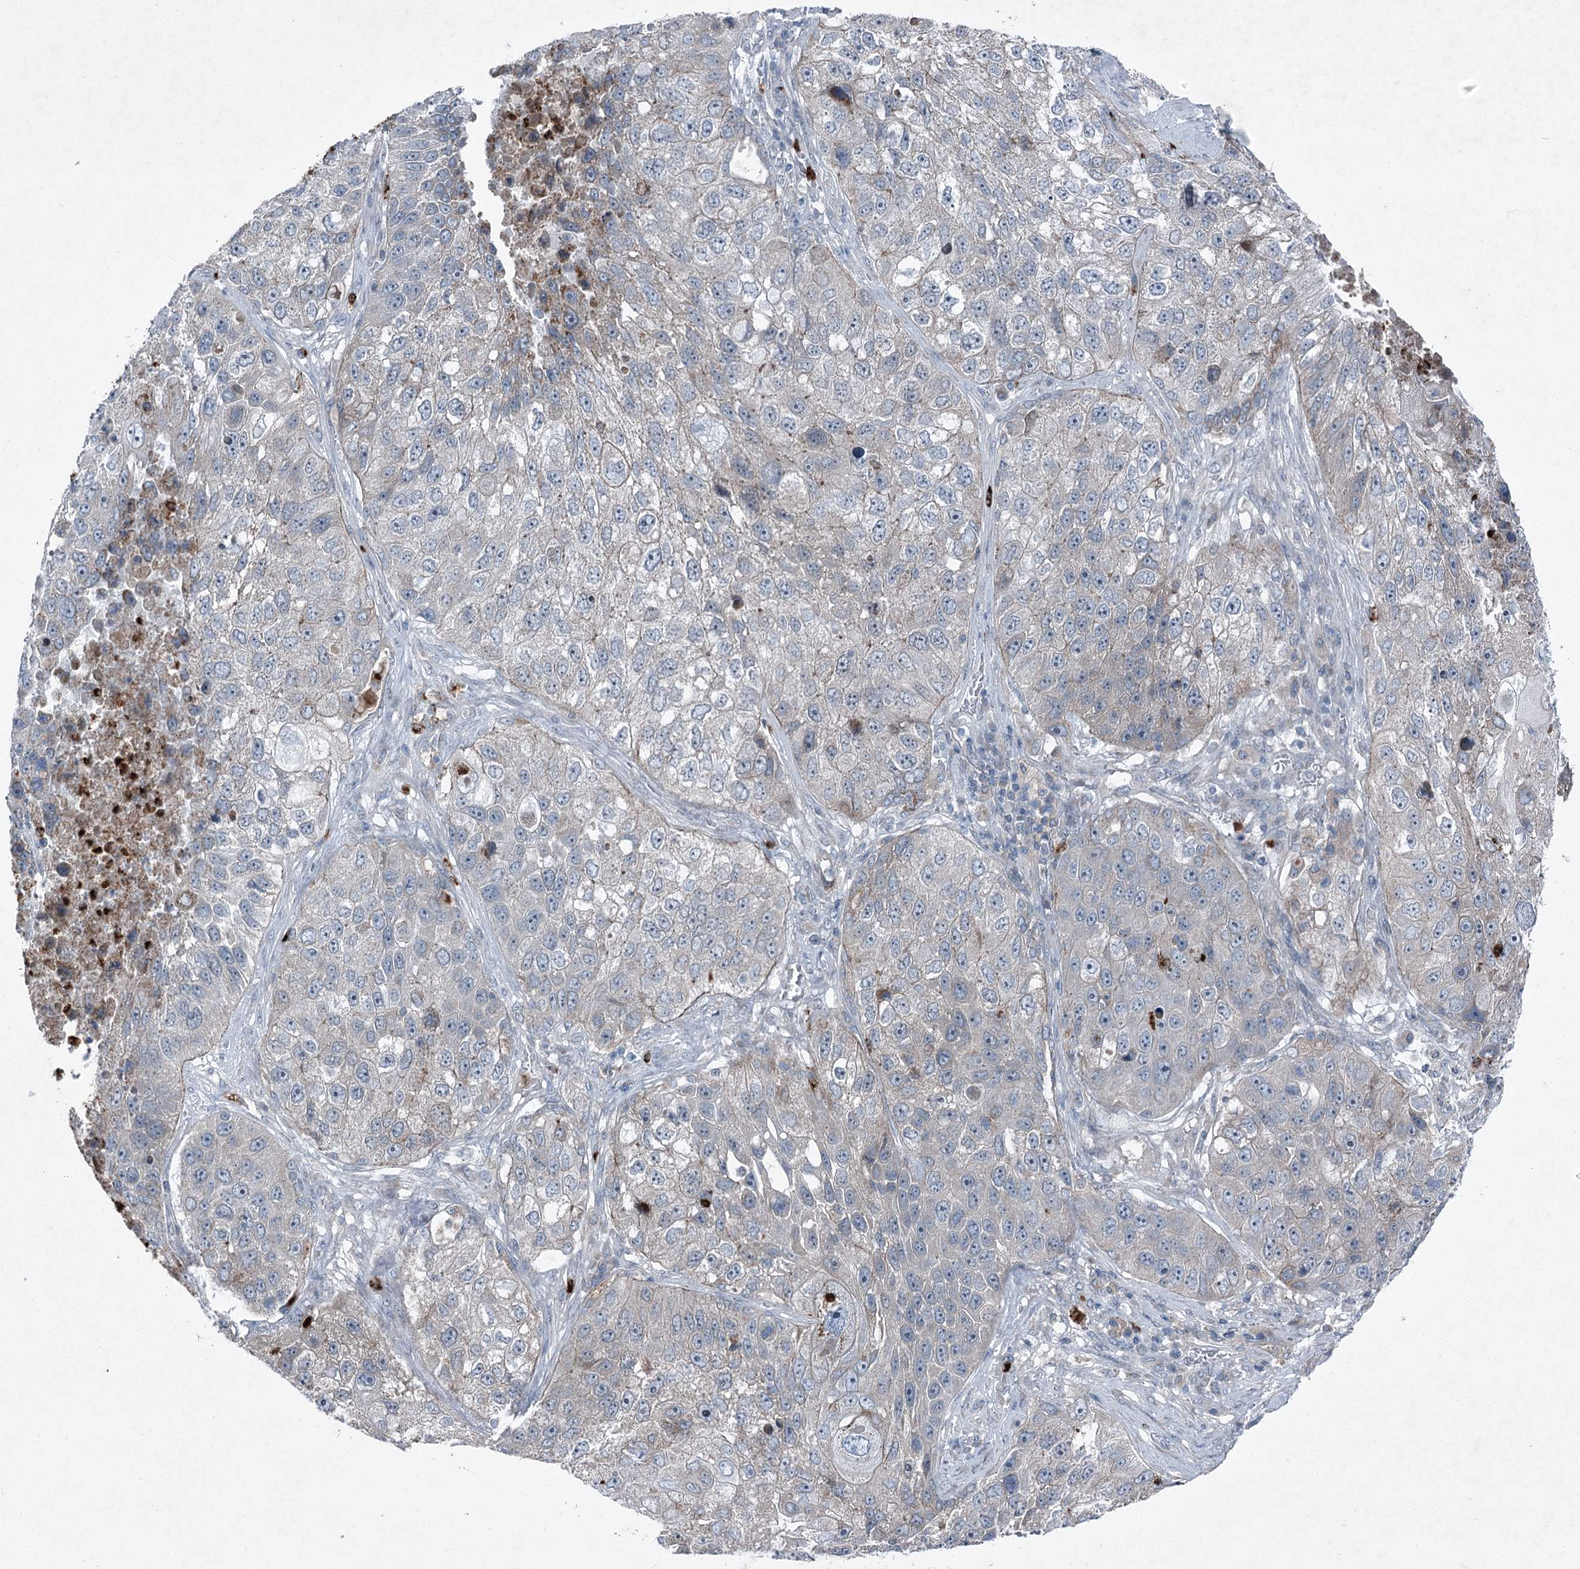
{"staining": {"intensity": "negative", "quantity": "none", "location": "none"}, "tissue": "lung cancer", "cell_type": "Tumor cells", "image_type": "cancer", "snomed": [{"axis": "morphology", "description": "Squamous cell carcinoma, NOS"}, {"axis": "topography", "description": "Lung"}], "caption": "Immunohistochemical staining of human squamous cell carcinoma (lung) shows no significant positivity in tumor cells.", "gene": "PLA2G12A", "patient": {"sex": "male", "age": 61}}